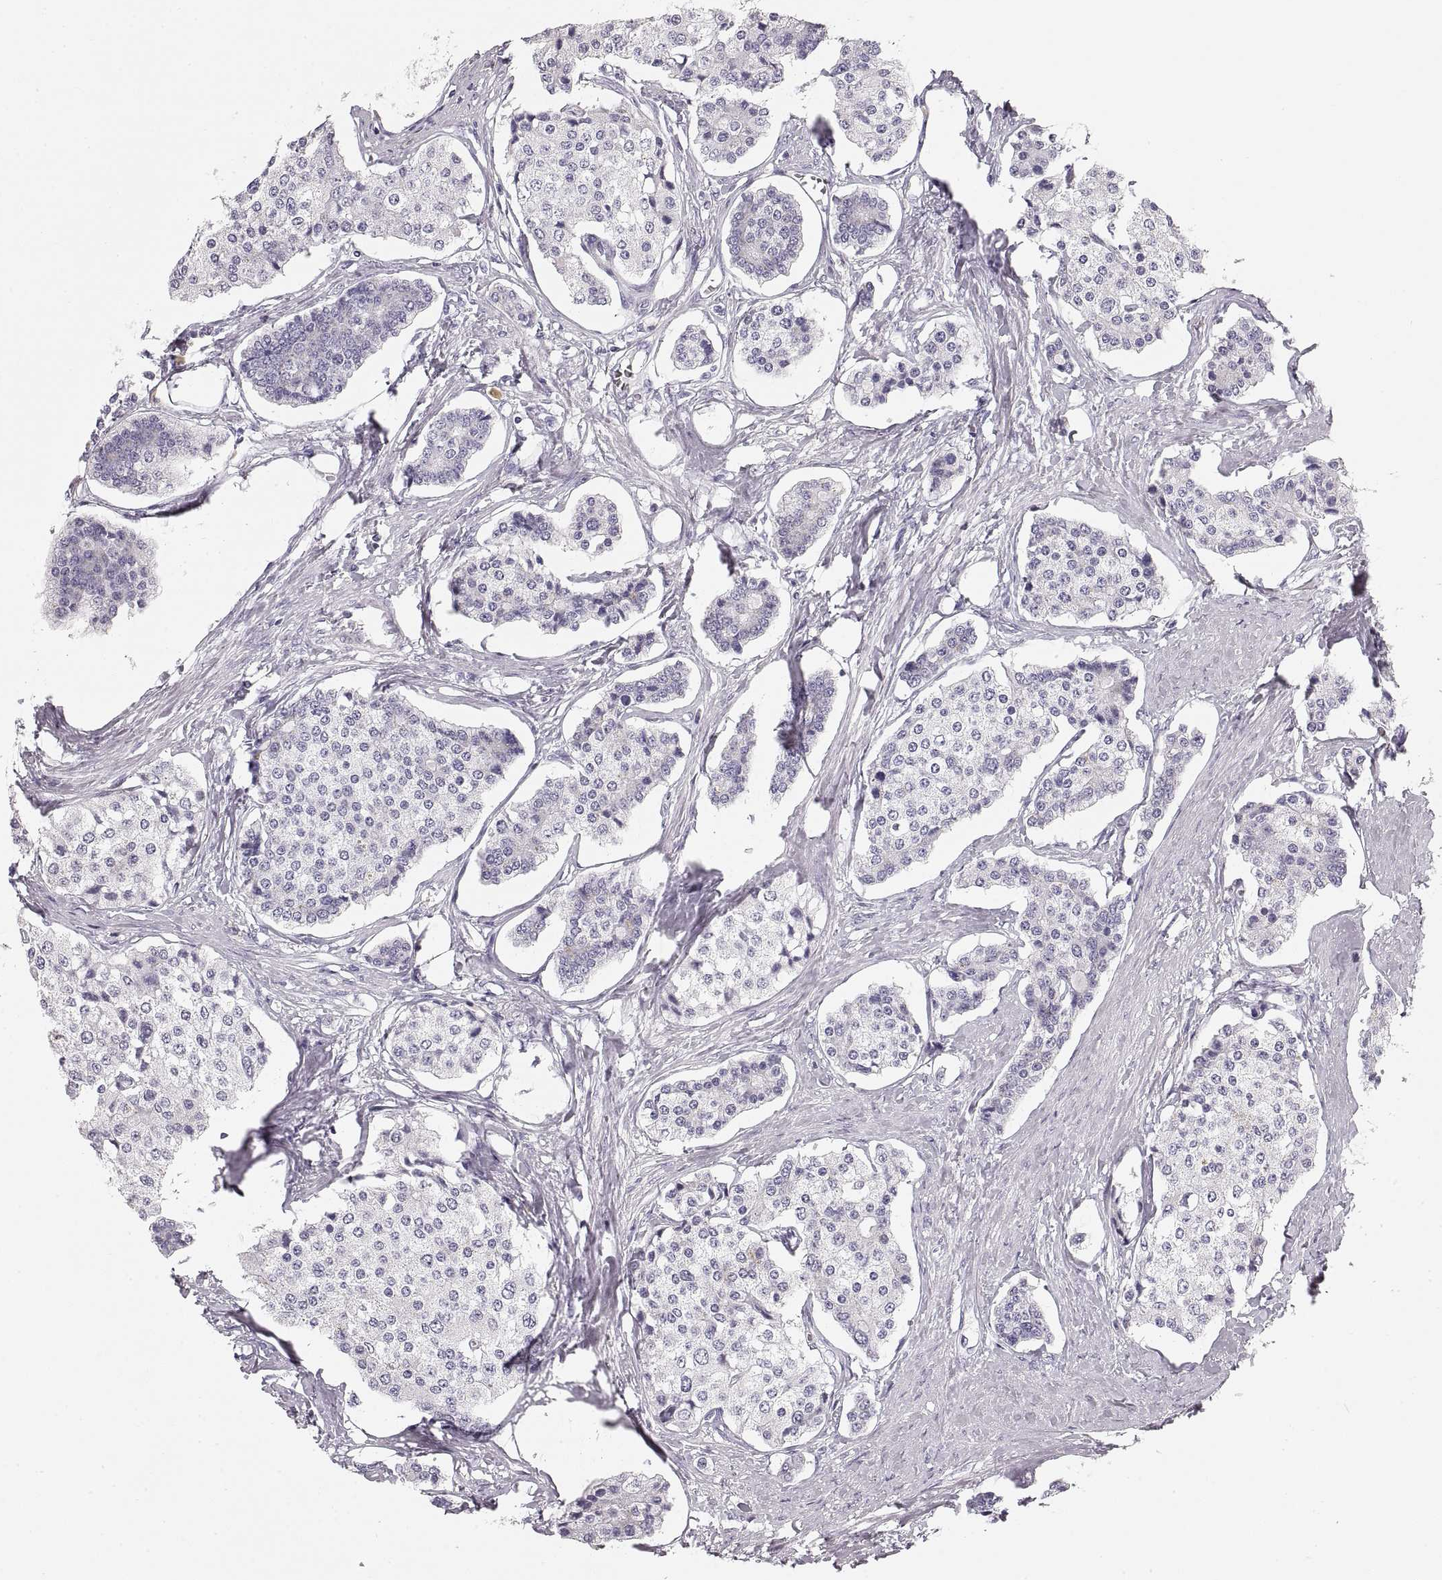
{"staining": {"intensity": "negative", "quantity": "none", "location": "none"}, "tissue": "carcinoid", "cell_type": "Tumor cells", "image_type": "cancer", "snomed": [{"axis": "morphology", "description": "Carcinoid, malignant, NOS"}, {"axis": "topography", "description": "Small intestine"}], "caption": "Tumor cells show no significant positivity in carcinoid (malignant).", "gene": "CRYAA", "patient": {"sex": "female", "age": 65}}